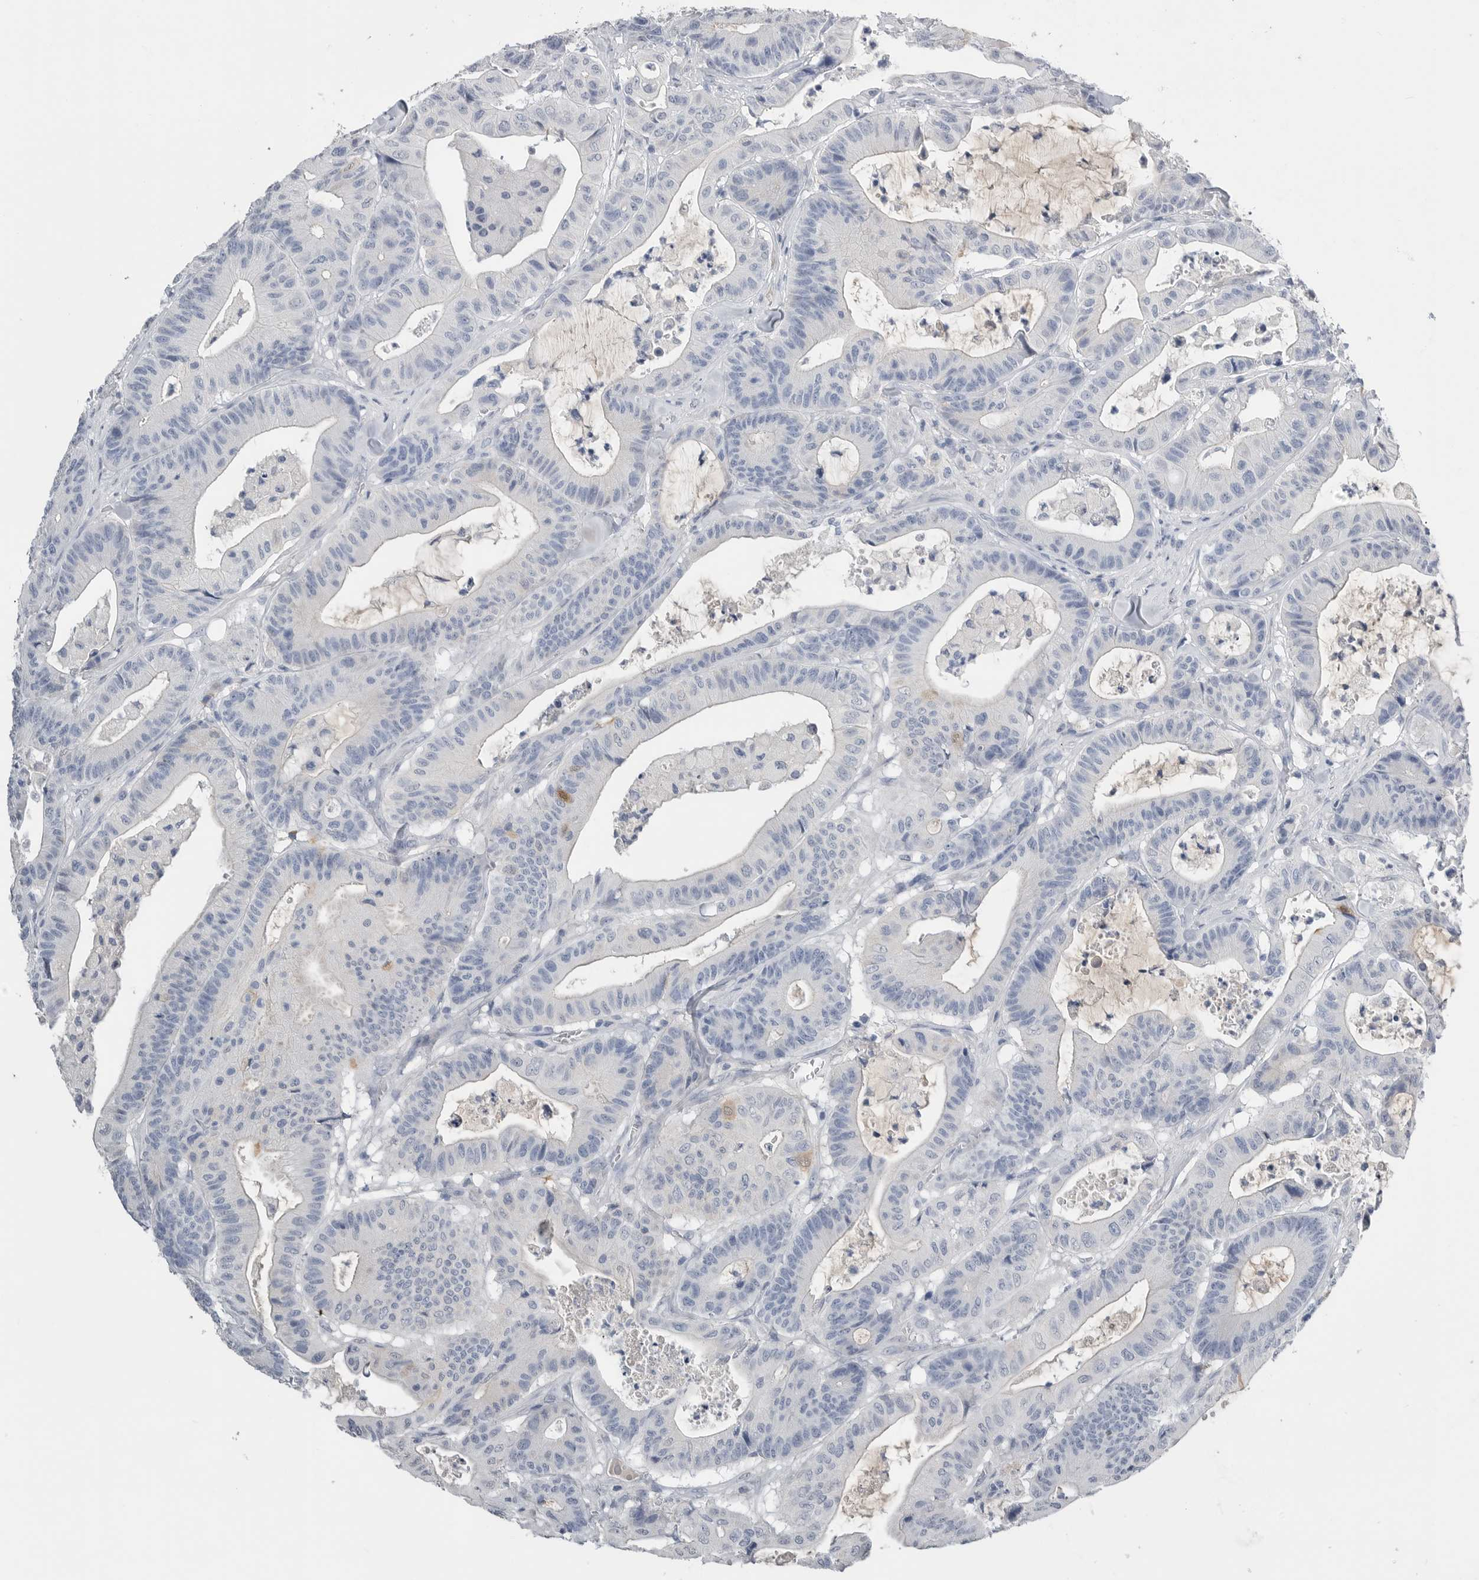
{"staining": {"intensity": "negative", "quantity": "none", "location": "none"}, "tissue": "colorectal cancer", "cell_type": "Tumor cells", "image_type": "cancer", "snomed": [{"axis": "morphology", "description": "Adenocarcinoma, NOS"}, {"axis": "topography", "description": "Colon"}], "caption": "Colorectal adenocarcinoma stained for a protein using immunohistochemistry reveals no positivity tumor cells.", "gene": "FABP6", "patient": {"sex": "female", "age": 84}}